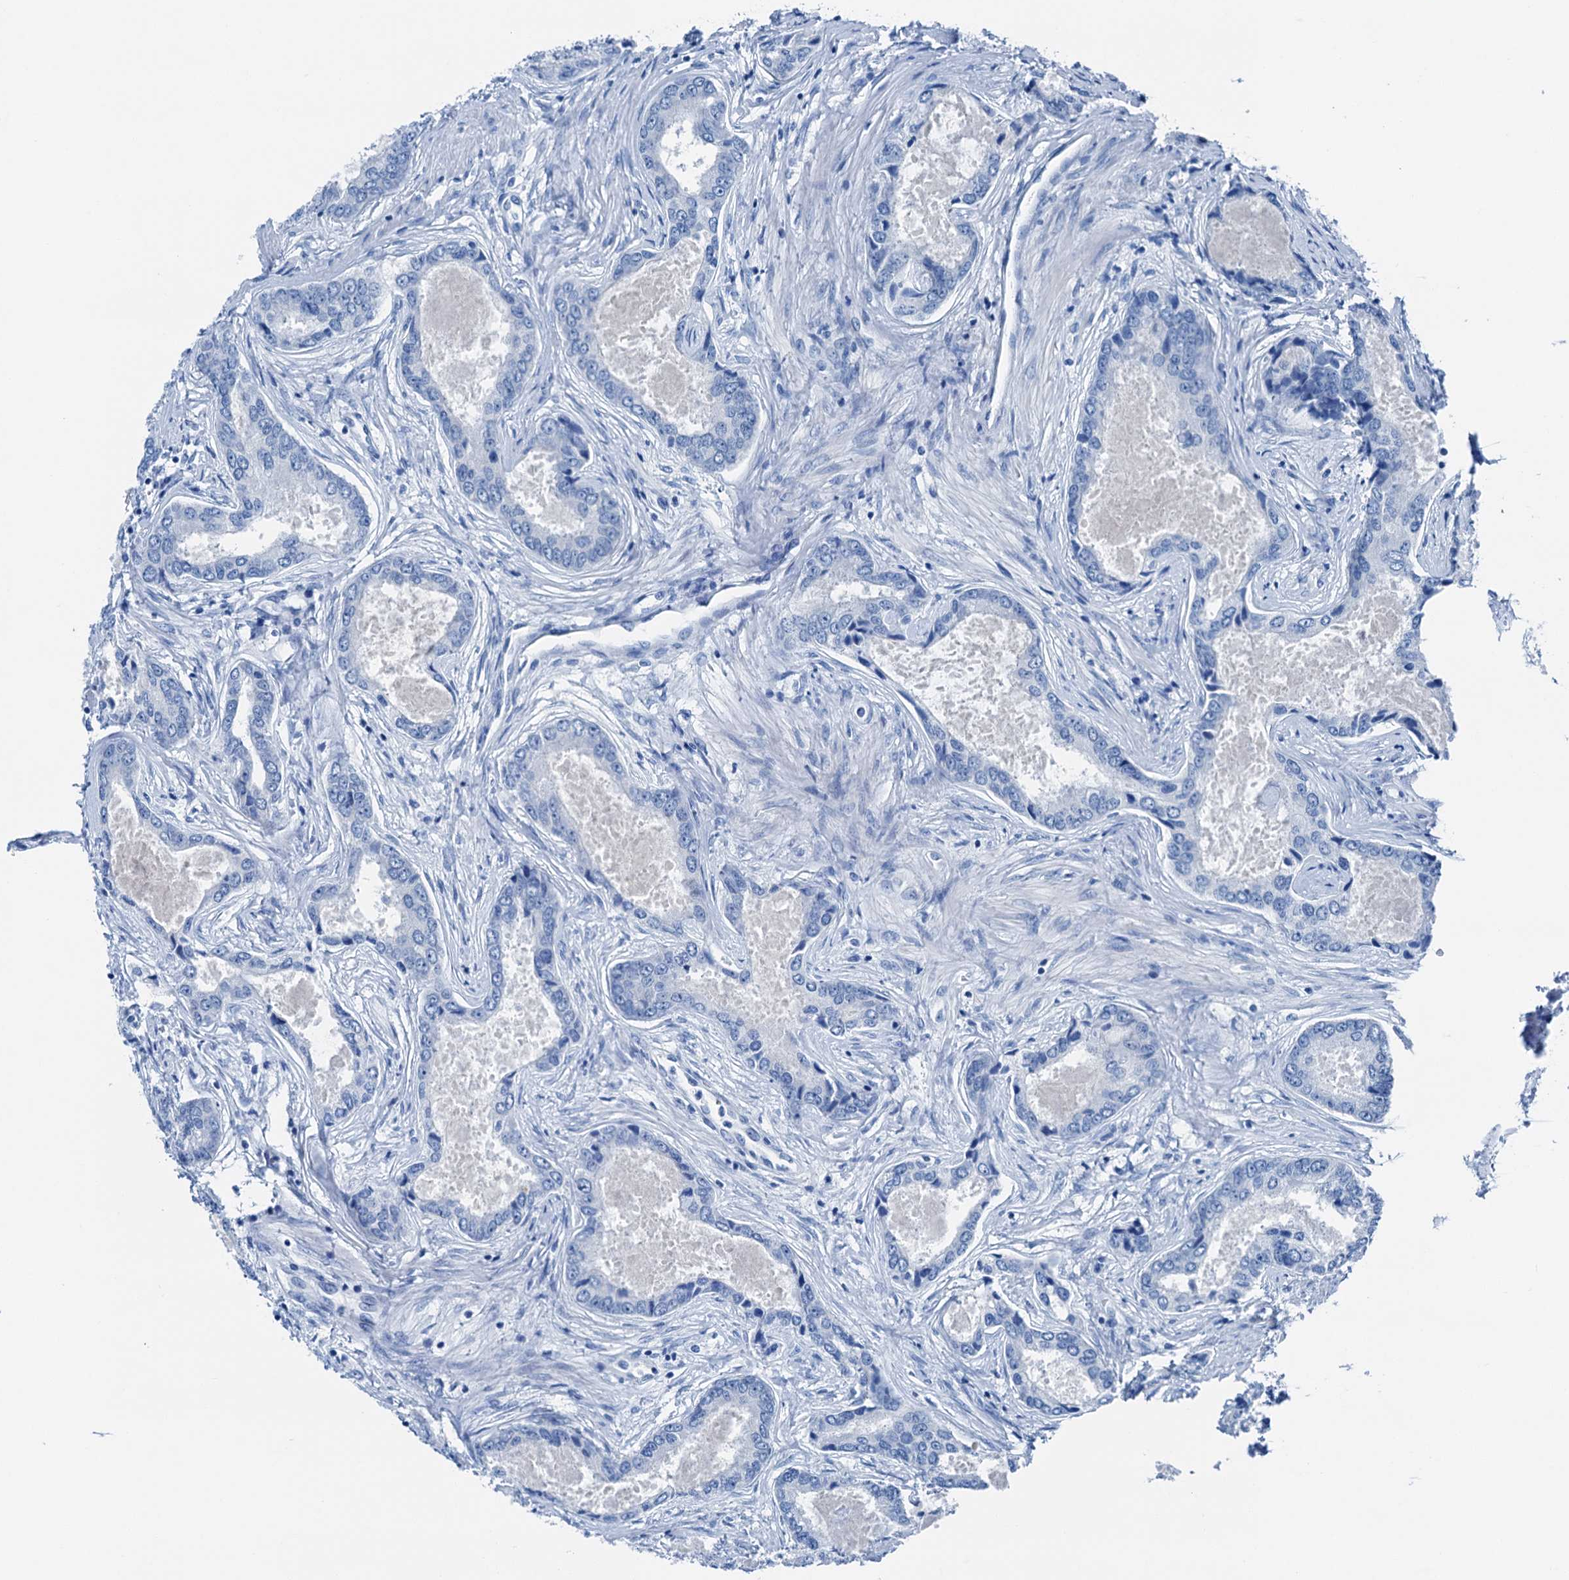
{"staining": {"intensity": "negative", "quantity": "none", "location": "none"}, "tissue": "prostate cancer", "cell_type": "Tumor cells", "image_type": "cancer", "snomed": [{"axis": "morphology", "description": "Adenocarcinoma, Low grade"}, {"axis": "topography", "description": "Prostate"}], "caption": "IHC histopathology image of neoplastic tissue: human prostate cancer (adenocarcinoma (low-grade)) stained with DAB (3,3'-diaminobenzidine) exhibits no significant protein positivity in tumor cells. The staining was performed using DAB to visualize the protein expression in brown, while the nuclei were stained in blue with hematoxylin (Magnification: 20x).", "gene": "CBLN3", "patient": {"sex": "male", "age": 68}}